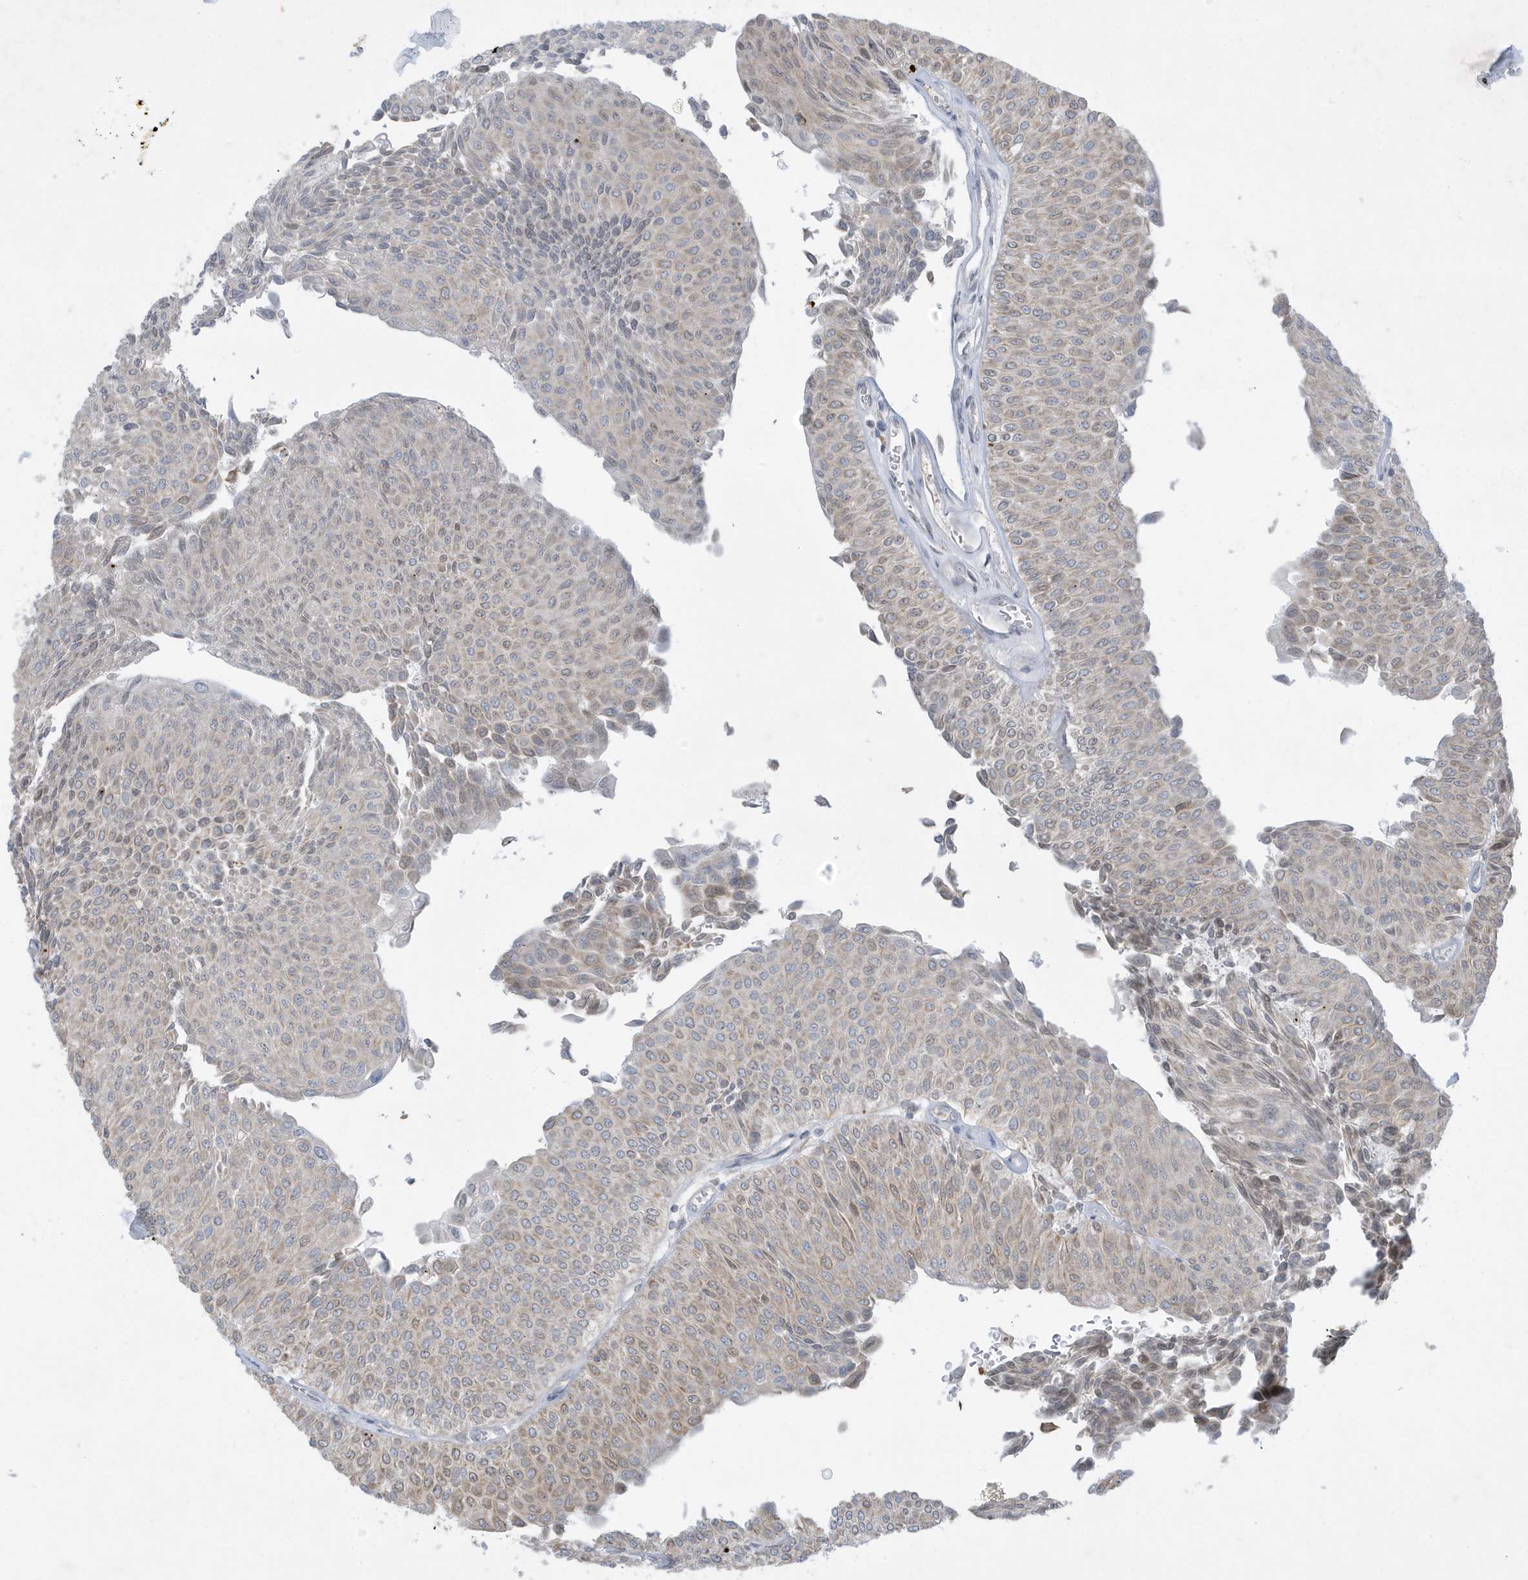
{"staining": {"intensity": "weak", "quantity": "25%-75%", "location": "cytoplasmic/membranous,nuclear"}, "tissue": "urothelial cancer", "cell_type": "Tumor cells", "image_type": "cancer", "snomed": [{"axis": "morphology", "description": "Urothelial carcinoma, Low grade"}, {"axis": "topography", "description": "Urinary bladder"}], "caption": "High-magnification brightfield microscopy of urothelial cancer stained with DAB (3,3'-diaminobenzidine) (brown) and counterstained with hematoxylin (blue). tumor cells exhibit weak cytoplasmic/membranous and nuclear expression is seen in about25%-75% of cells.", "gene": "FNDC1", "patient": {"sex": "male", "age": 78}}